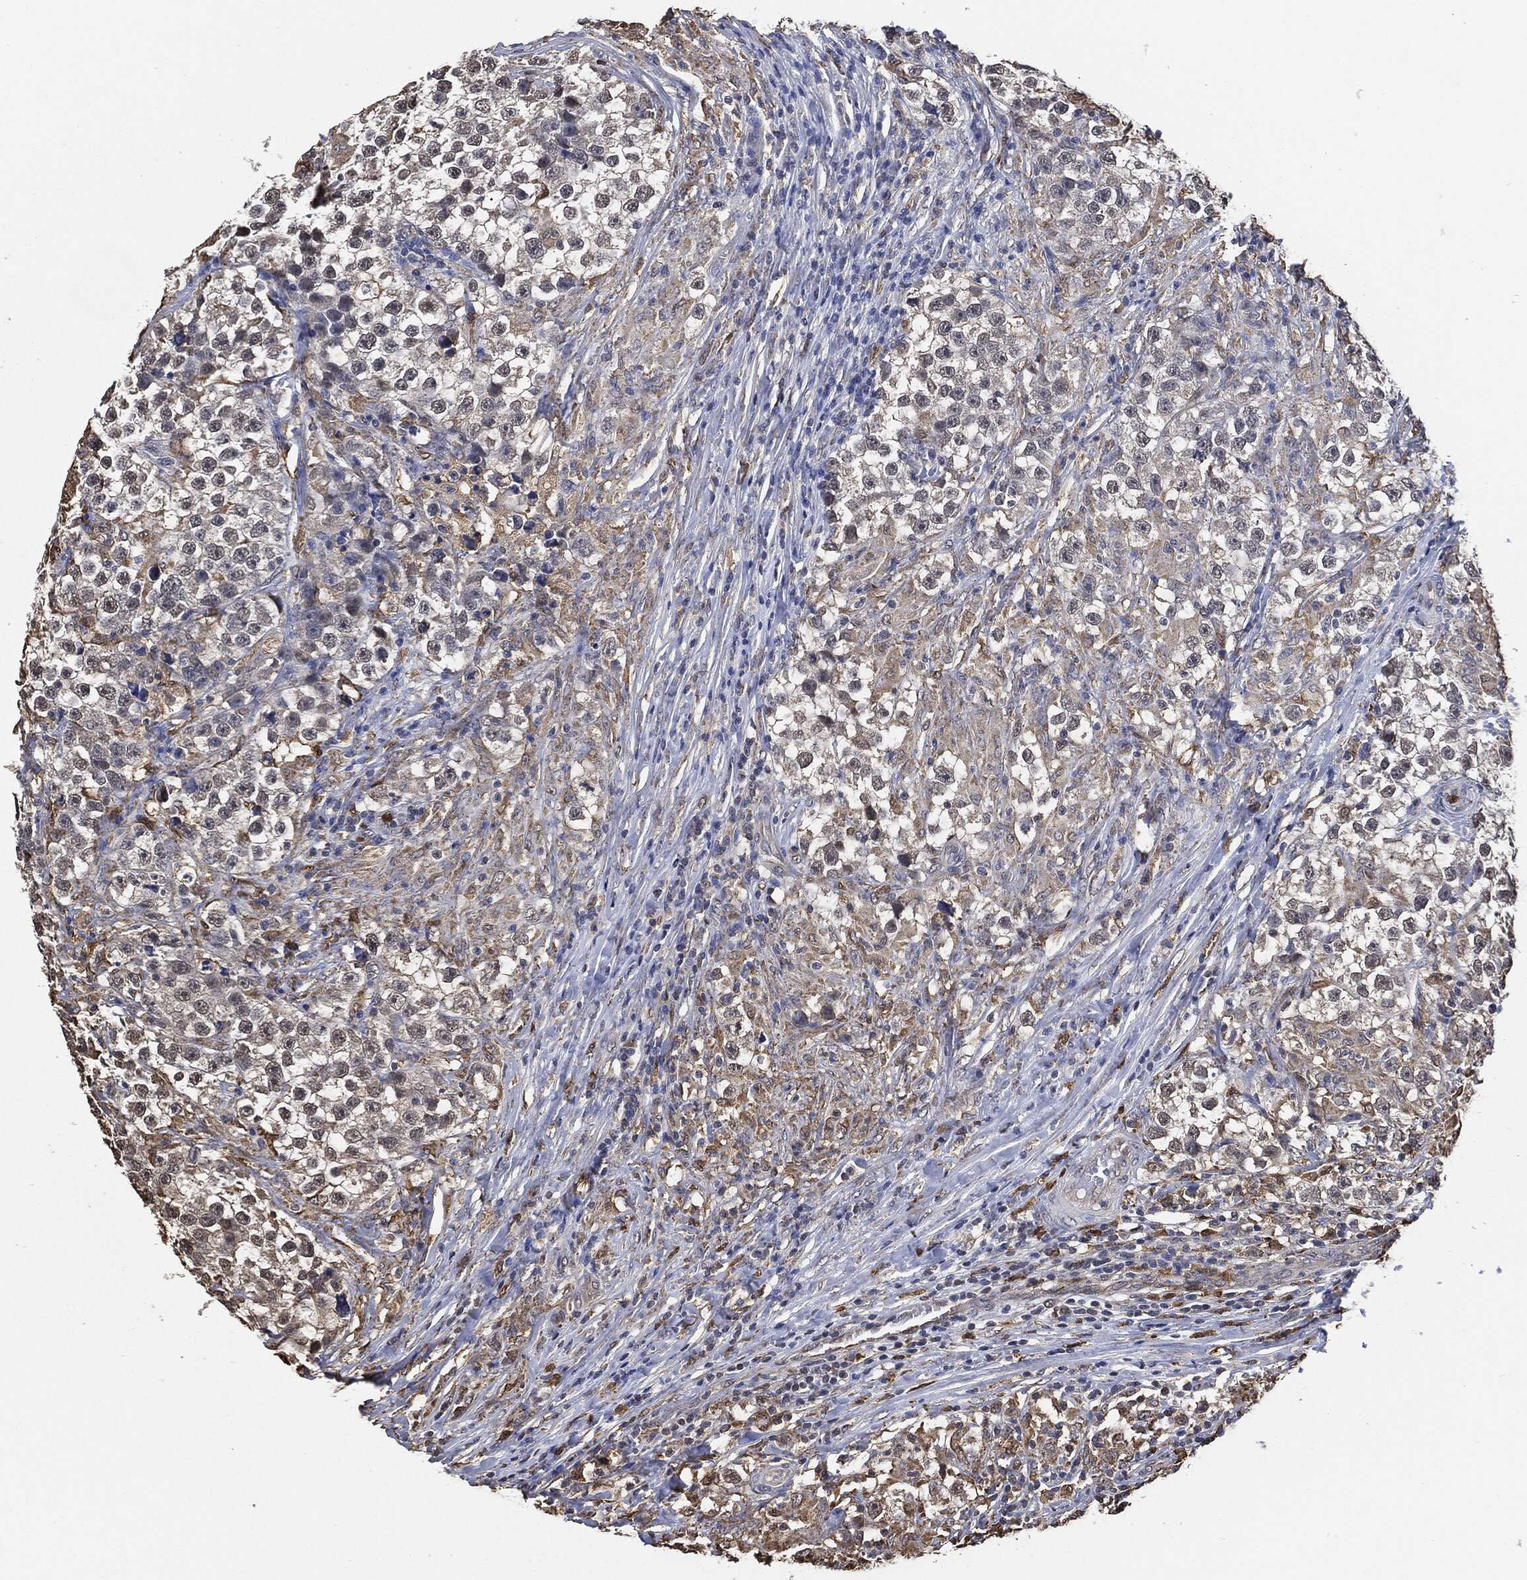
{"staining": {"intensity": "weak", "quantity": "<25%", "location": "cytoplasmic/membranous"}, "tissue": "testis cancer", "cell_type": "Tumor cells", "image_type": "cancer", "snomed": [{"axis": "morphology", "description": "Seminoma, NOS"}, {"axis": "topography", "description": "Testis"}], "caption": "This is a photomicrograph of immunohistochemistry staining of testis seminoma, which shows no positivity in tumor cells.", "gene": "S100A9", "patient": {"sex": "male", "age": 46}}